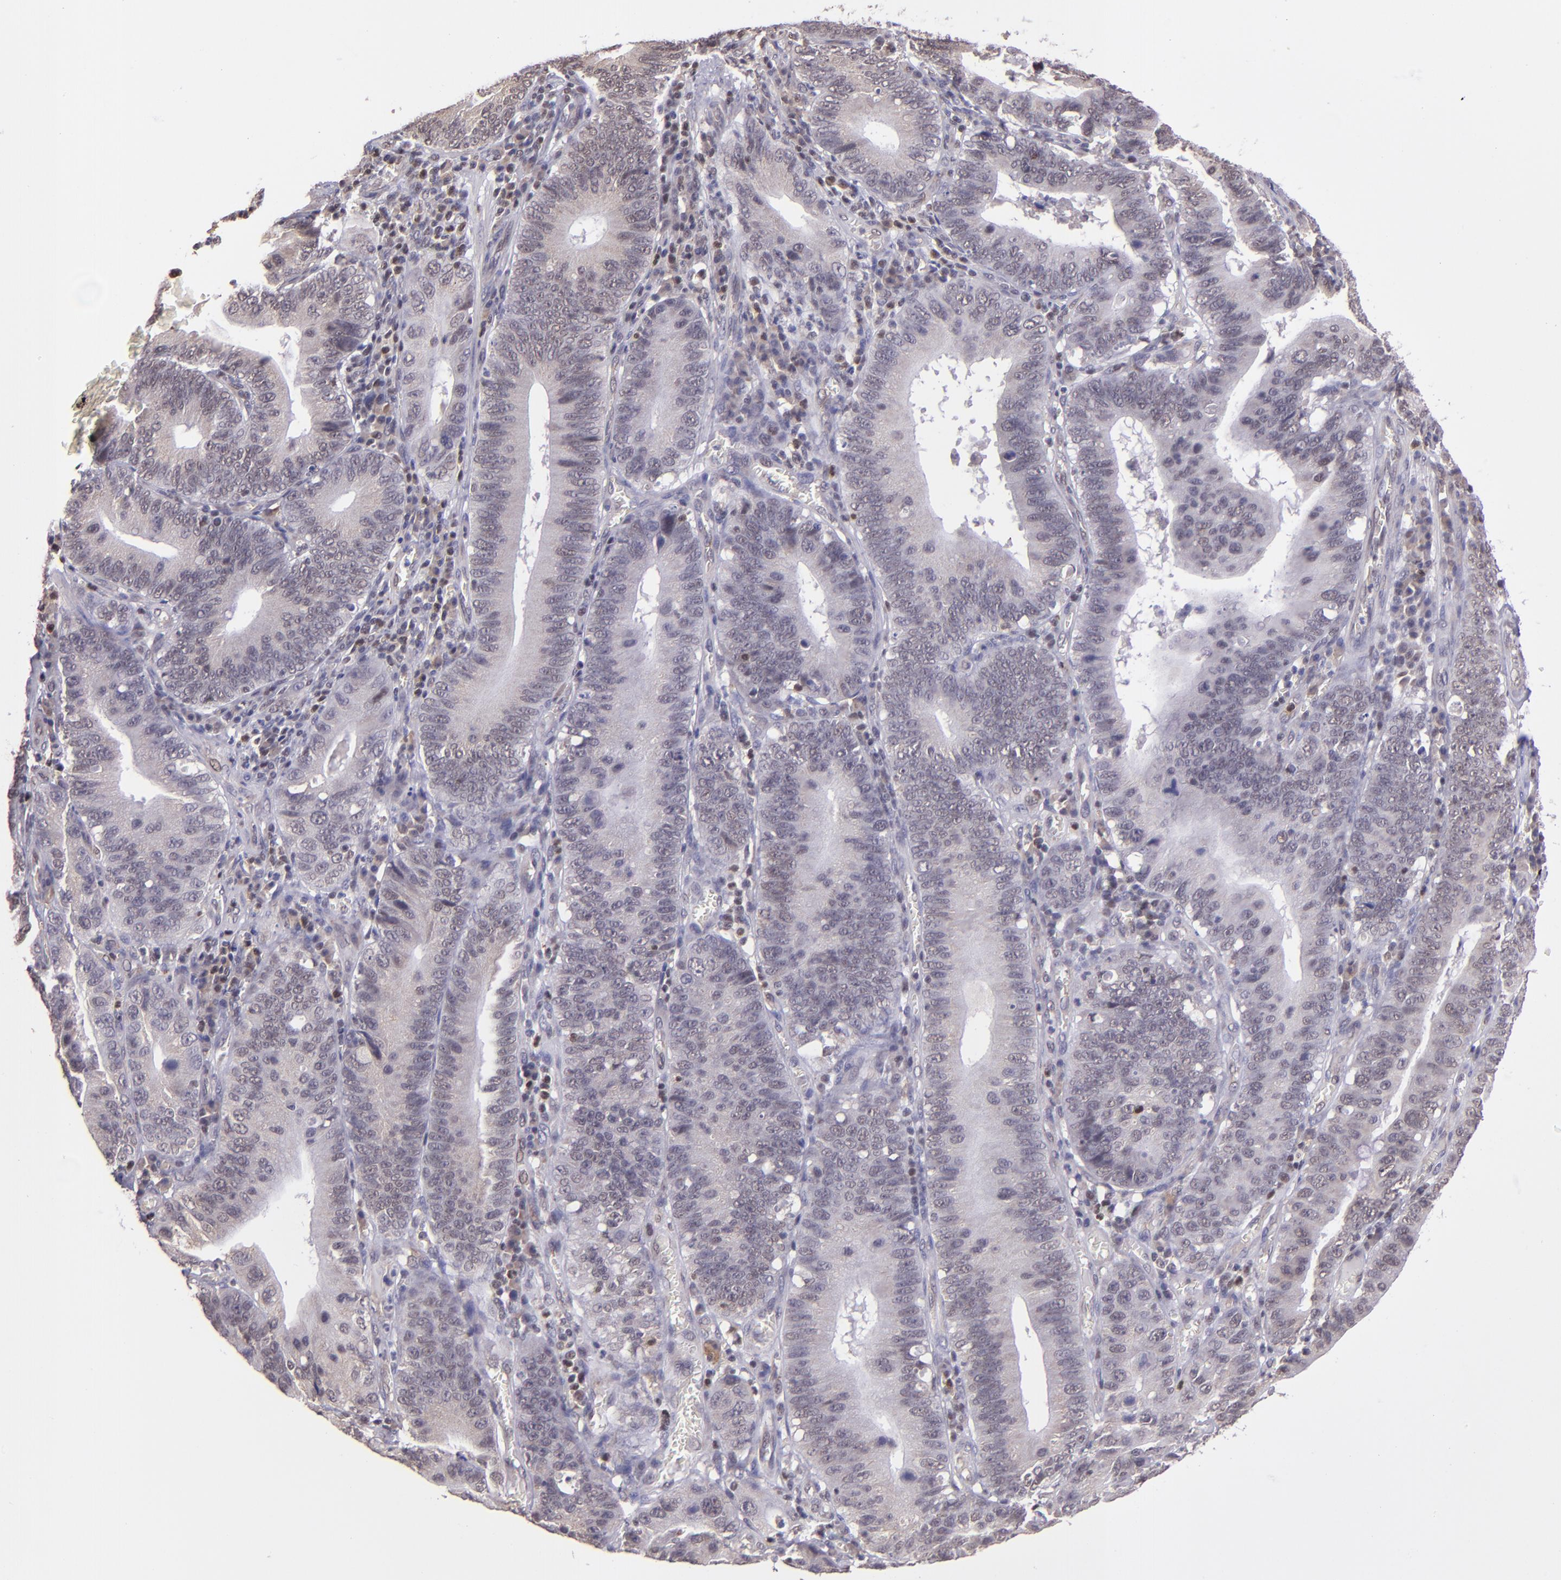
{"staining": {"intensity": "weak", "quantity": "25%-75%", "location": "cytoplasmic/membranous,nuclear"}, "tissue": "stomach cancer", "cell_type": "Tumor cells", "image_type": "cancer", "snomed": [{"axis": "morphology", "description": "Adenocarcinoma, NOS"}, {"axis": "topography", "description": "Stomach"}, {"axis": "topography", "description": "Gastric cardia"}], "caption": "Immunohistochemical staining of adenocarcinoma (stomach) displays weak cytoplasmic/membranous and nuclear protein staining in approximately 25%-75% of tumor cells.", "gene": "ELF1", "patient": {"sex": "male", "age": 59}}